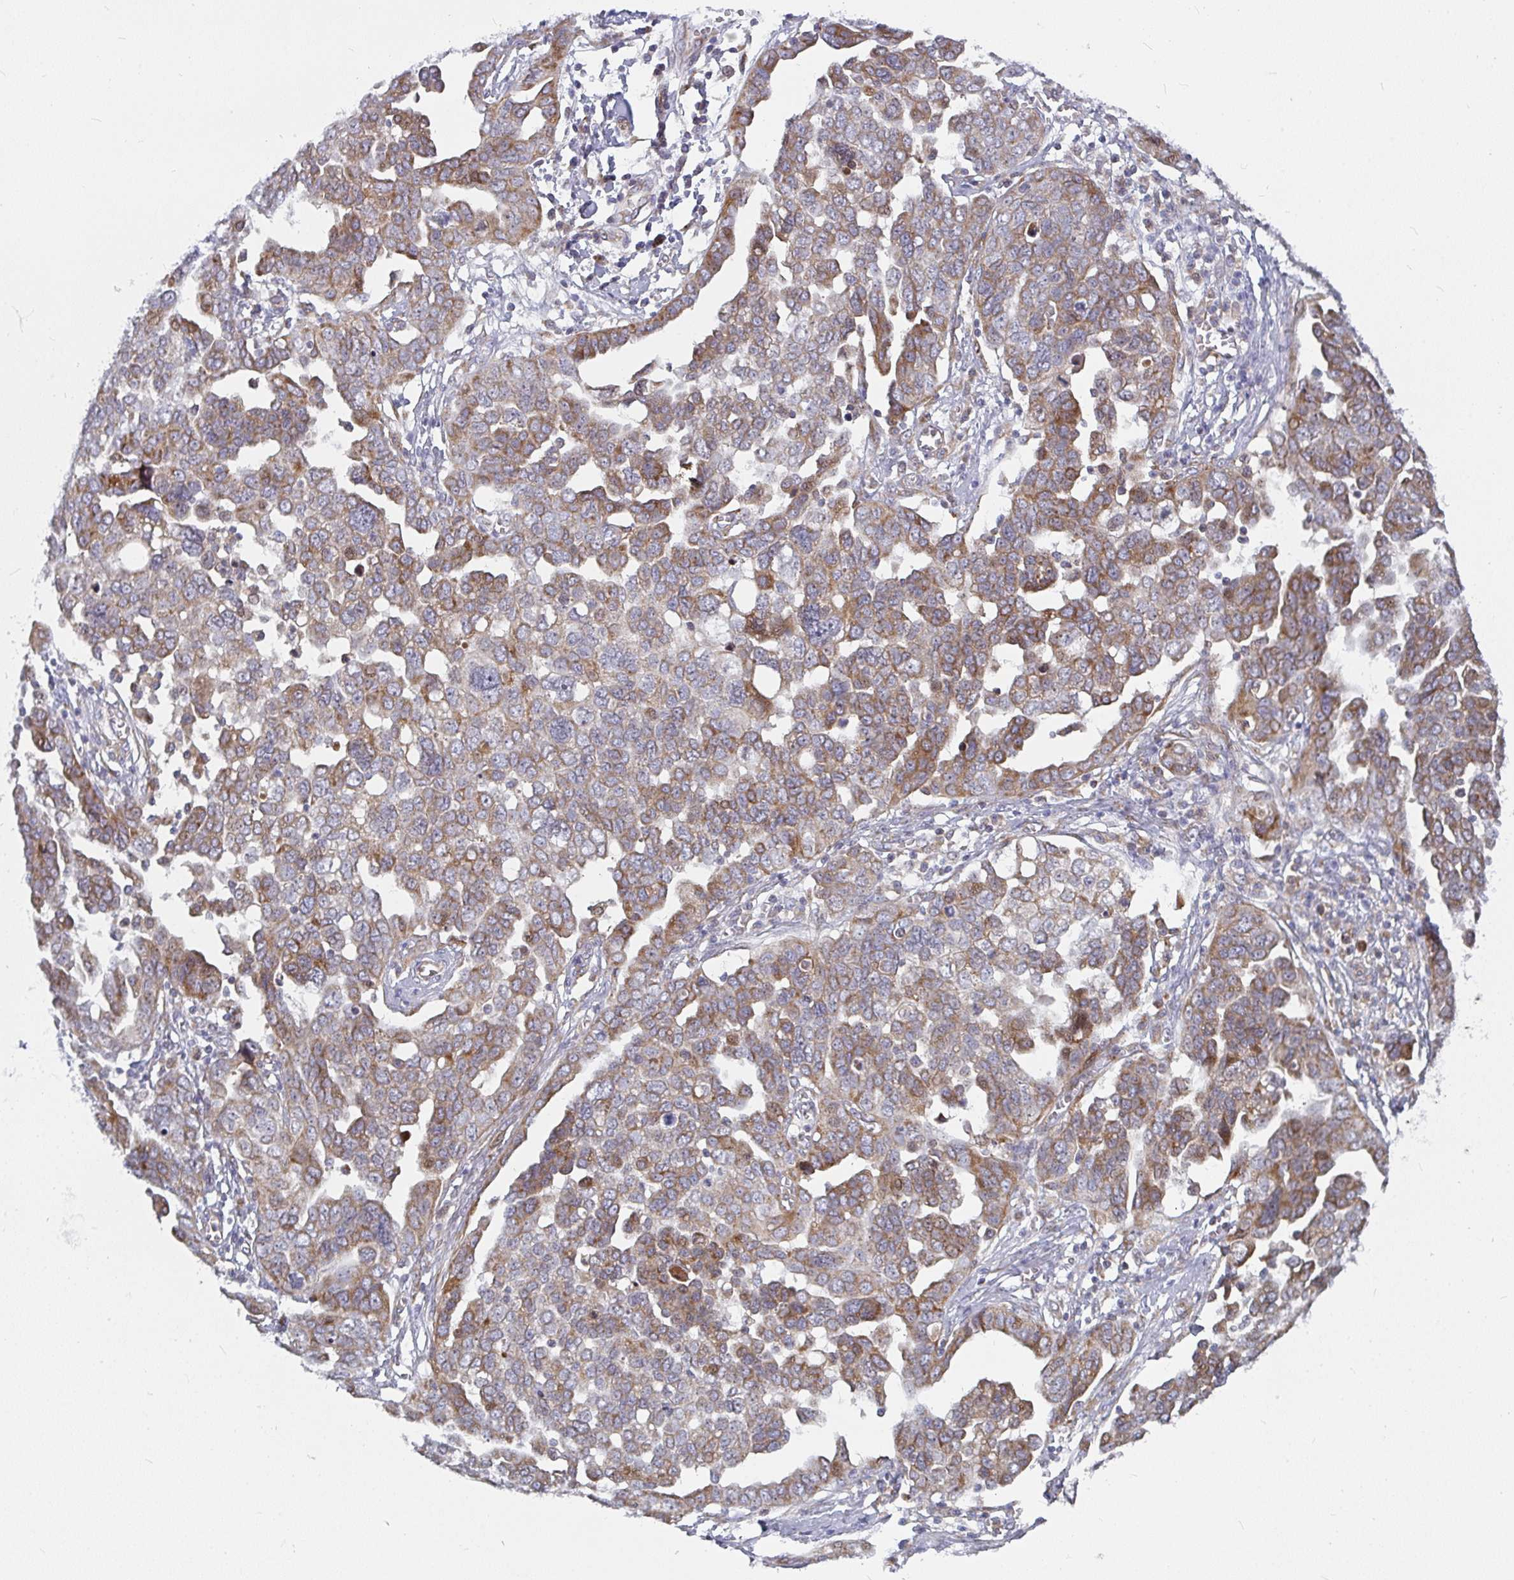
{"staining": {"intensity": "moderate", "quantity": ">75%", "location": "cytoplasmic/membranous"}, "tissue": "ovarian cancer", "cell_type": "Tumor cells", "image_type": "cancer", "snomed": [{"axis": "morphology", "description": "Cystadenocarcinoma, serous, NOS"}, {"axis": "topography", "description": "Ovary"}], "caption": "This is an image of immunohistochemistry (IHC) staining of ovarian serous cystadenocarcinoma, which shows moderate positivity in the cytoplasmic/membranous of tumor cells.", "gene": "RHEBL1", "patient": {"sex": "female", "age": 59}}